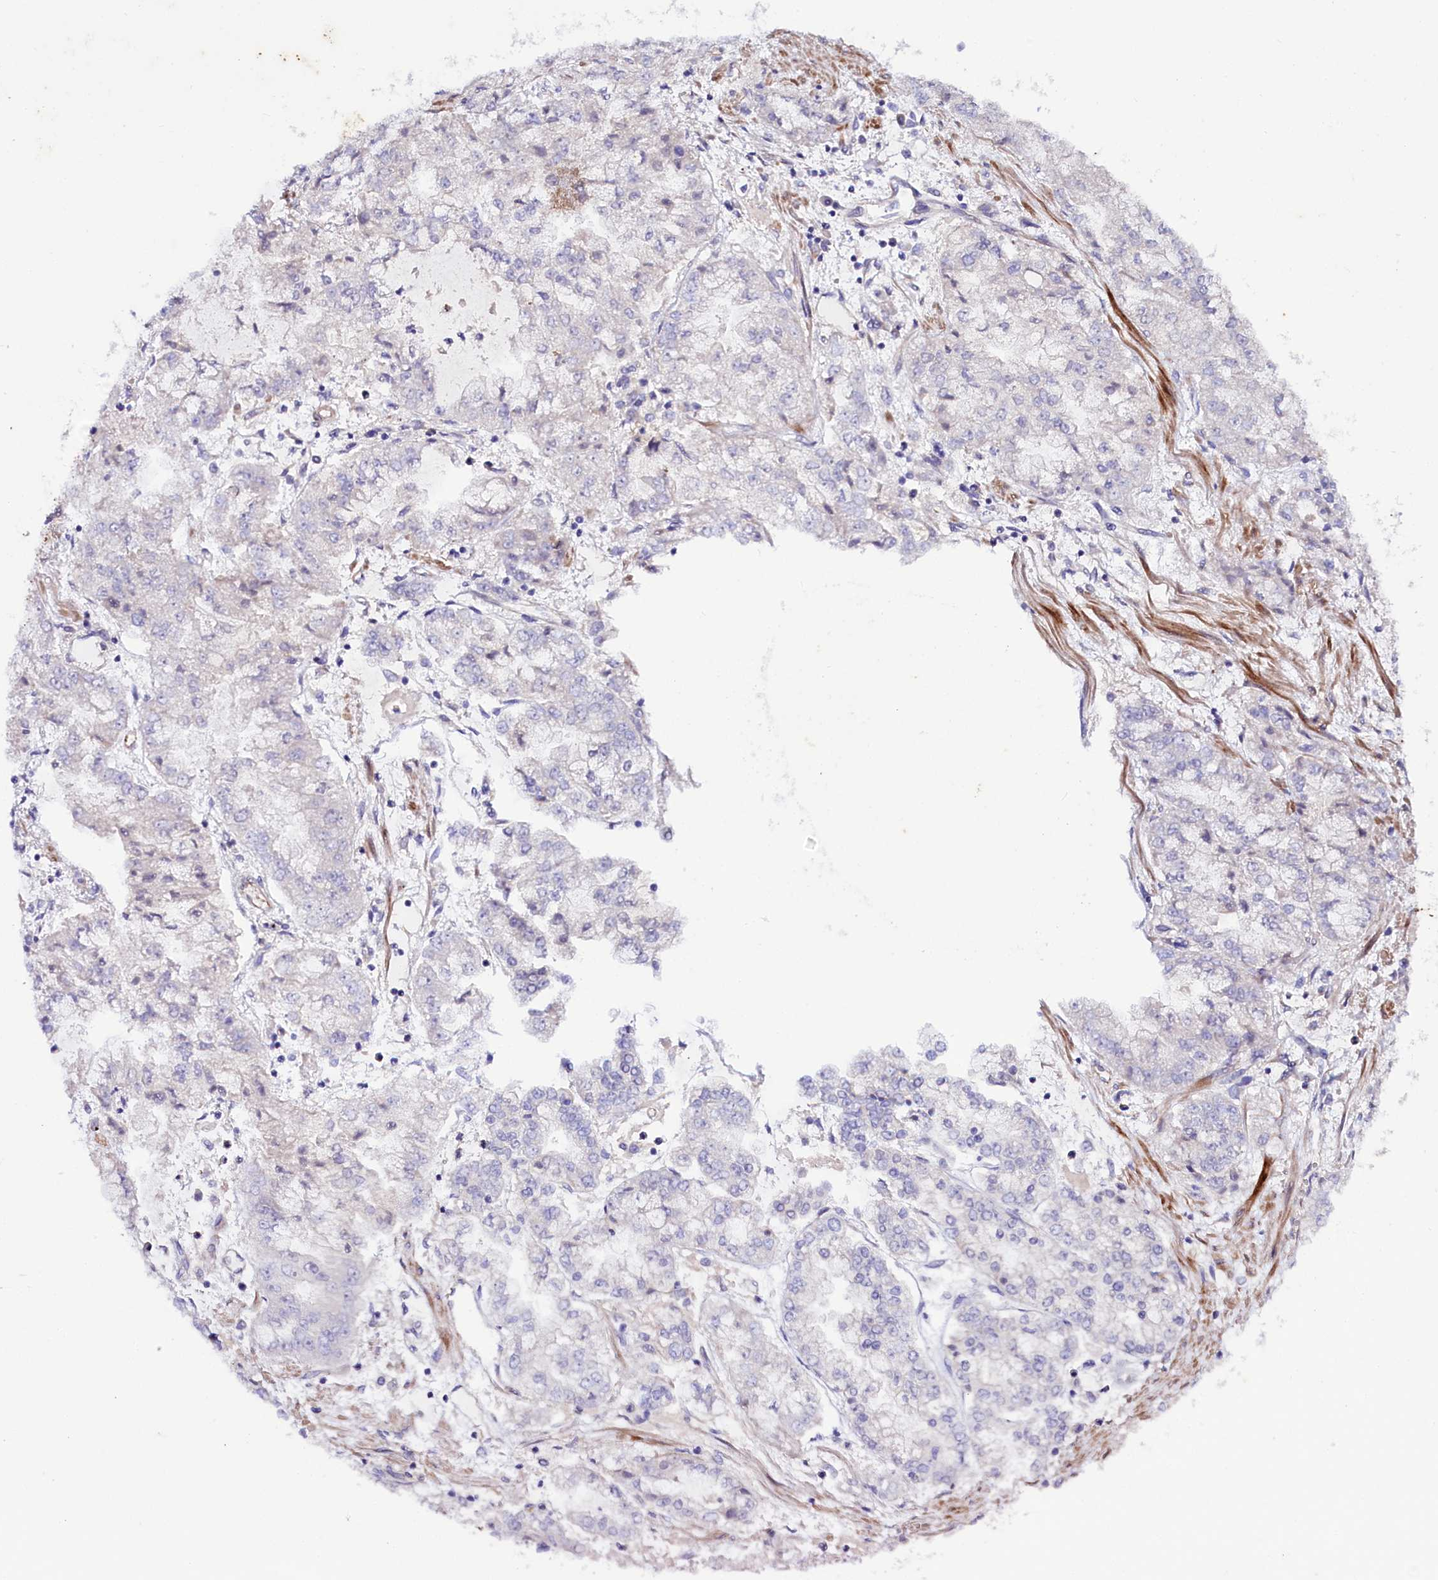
{"staining": {"intensity": "negative", "quantity": "none", "location": "none"}, "tissue": "stomach cancer", "cell_type": "Tumor cells", "image_type": "cancer", "snomed": [{"axis": "morphology", "description": "Adenocarcinoma, NOS"}, {"axis": "topography", "description": "Stomach"}], "caption": "Stomach cancer (adenocarcinoma) was stained to show a protein in brown. There is no significant expression in tumor cells. (DAB (3,3'-diaminobenzidine) IHC, high magnification).", "gene": "SLC7A1", "patient": {"sex": "male", "age": 76}}